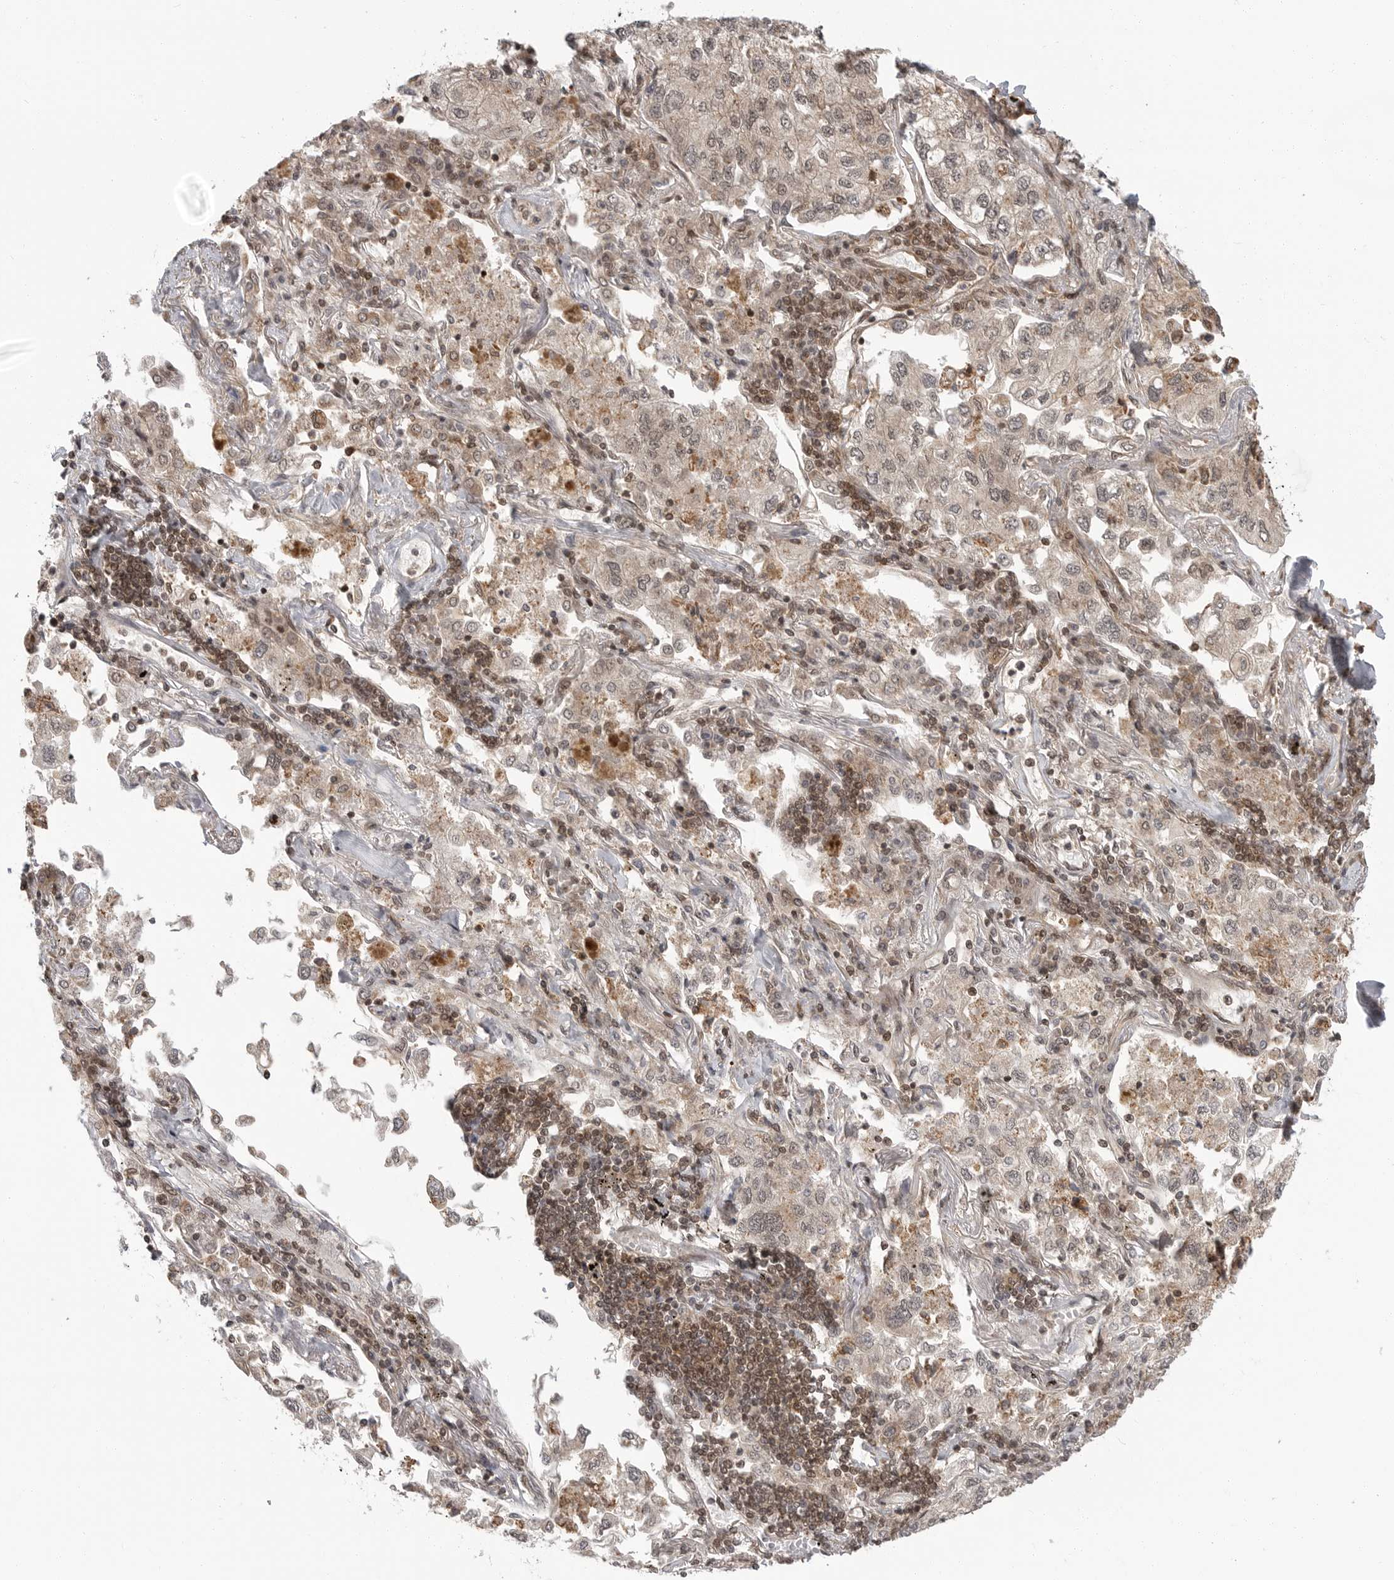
{"staining": {"intensity": "moderate", "quantity": ">75%", "location": "cytoplasmic/membranous"}, "tissue": "lung cancer", "cell_type": "Tumor cells", "image_type": "cancer", "snomed": [{"axis": "morphology", "description": "Adenocarcinoma, NOS"}, {"axis": "topography", "description": "Lung"}], "caption": "Immunohistochemistry (IHC) image of human lung cancer (adenocarcinoma) stained for a protein (brown), which reveals medium levels of moderate cytoplasmic/membranous staining in approximately >75% of tumor cells.", "gene": "SZRD1", "patient": {"sex": "male", "age": 63}}